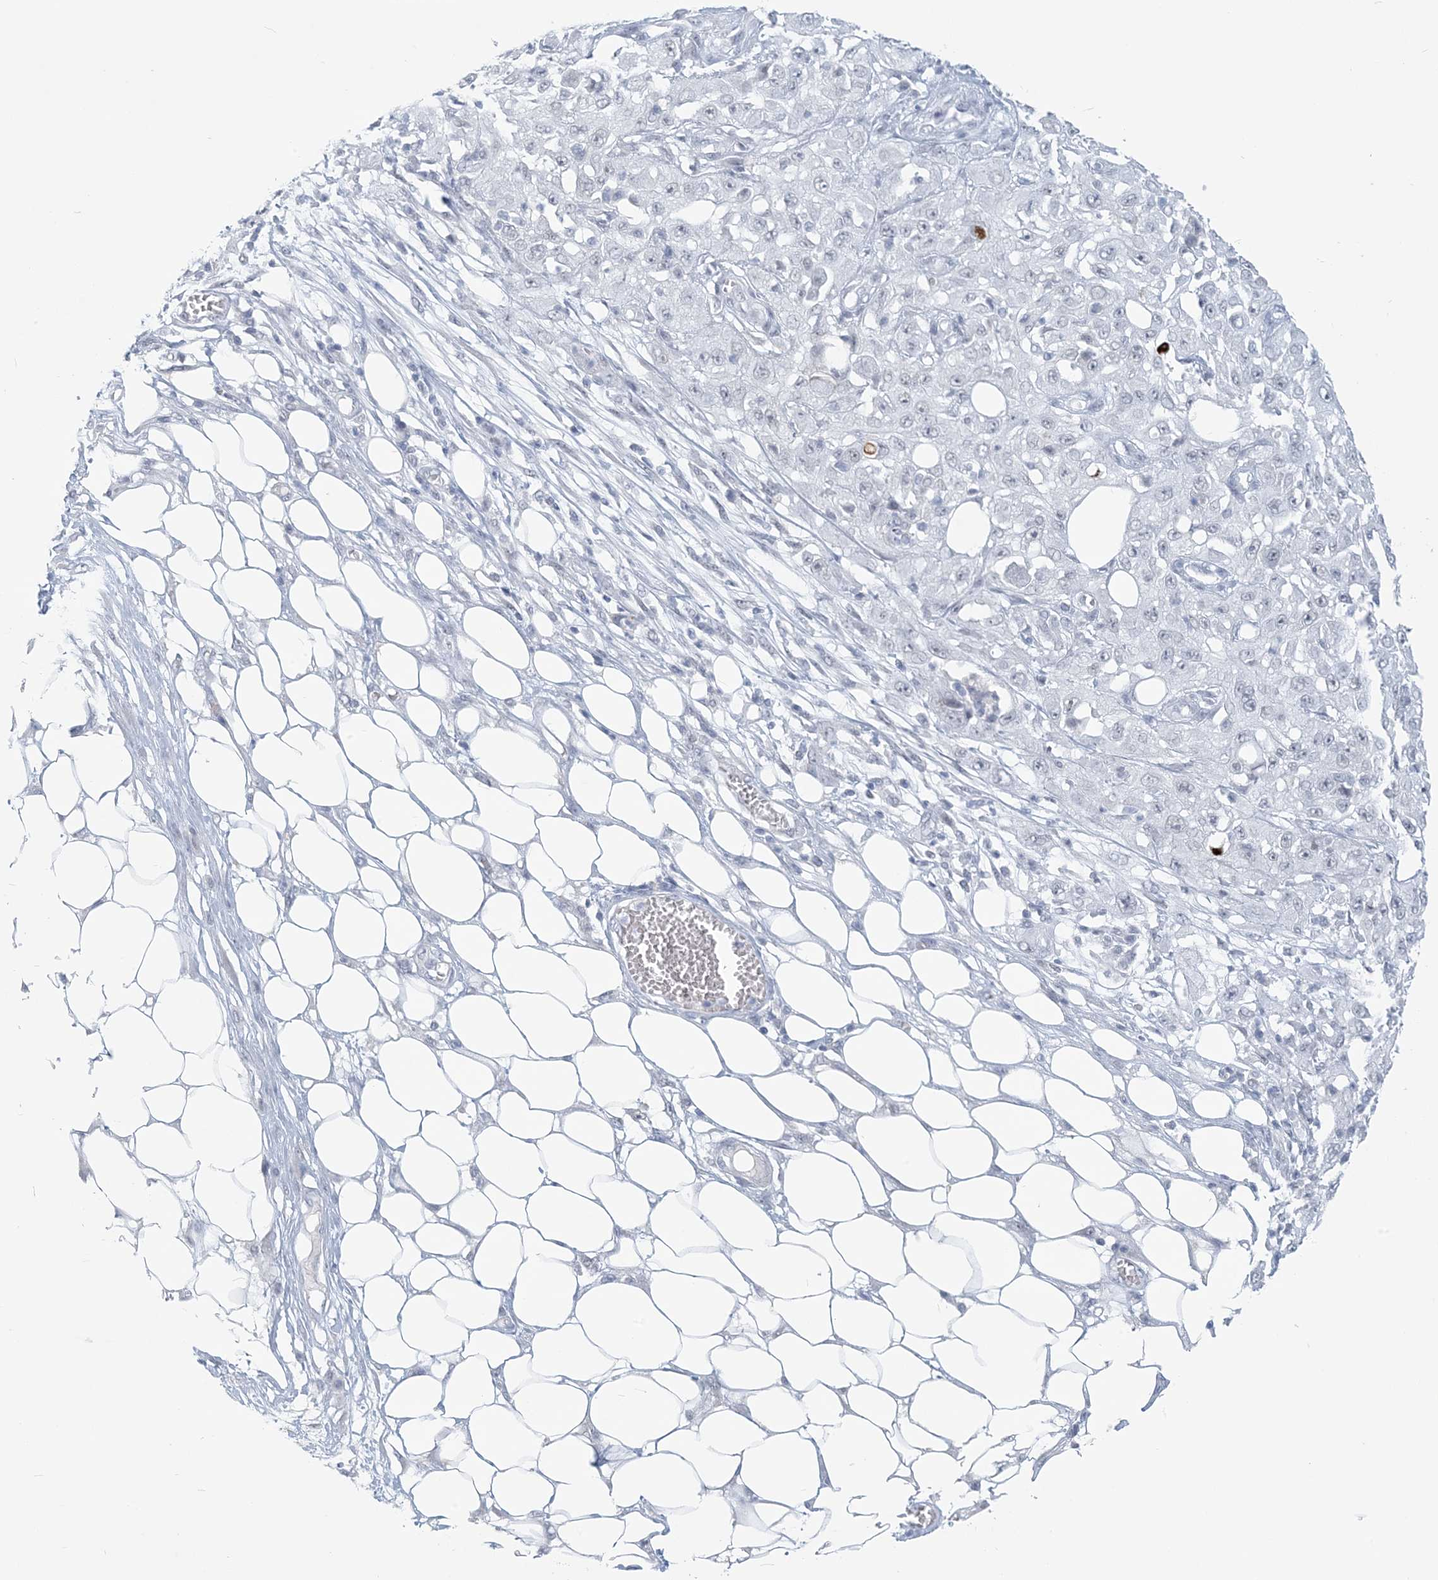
{"staining": {"intensity": "negative", "quantity": "none", "location": "none"}, "tissue": "skin cancer", "cell_type": "Tumor cells", "image_type": "cancer", "snomed": [{"axis": "morphology", "description": "Squamous cell carcinoma, NOS"}, {"axis": "morphology", "description": "Squamous cell carcinoma, metastatic, NOS"}, {"axis": "topography", "description": "Skin"}, {"axis": "topography", "description": "Lymph node"}], "caption": "This is a photomicrograph of IHC staining of metastatic squamous cell carcinoma (skin), which shows no staining in tumor cells. (Immunohistochemistry, brightfield microscopy, high magnification).", "gene": "SCML1", "patient": {"sex": "male", "age": 75}}